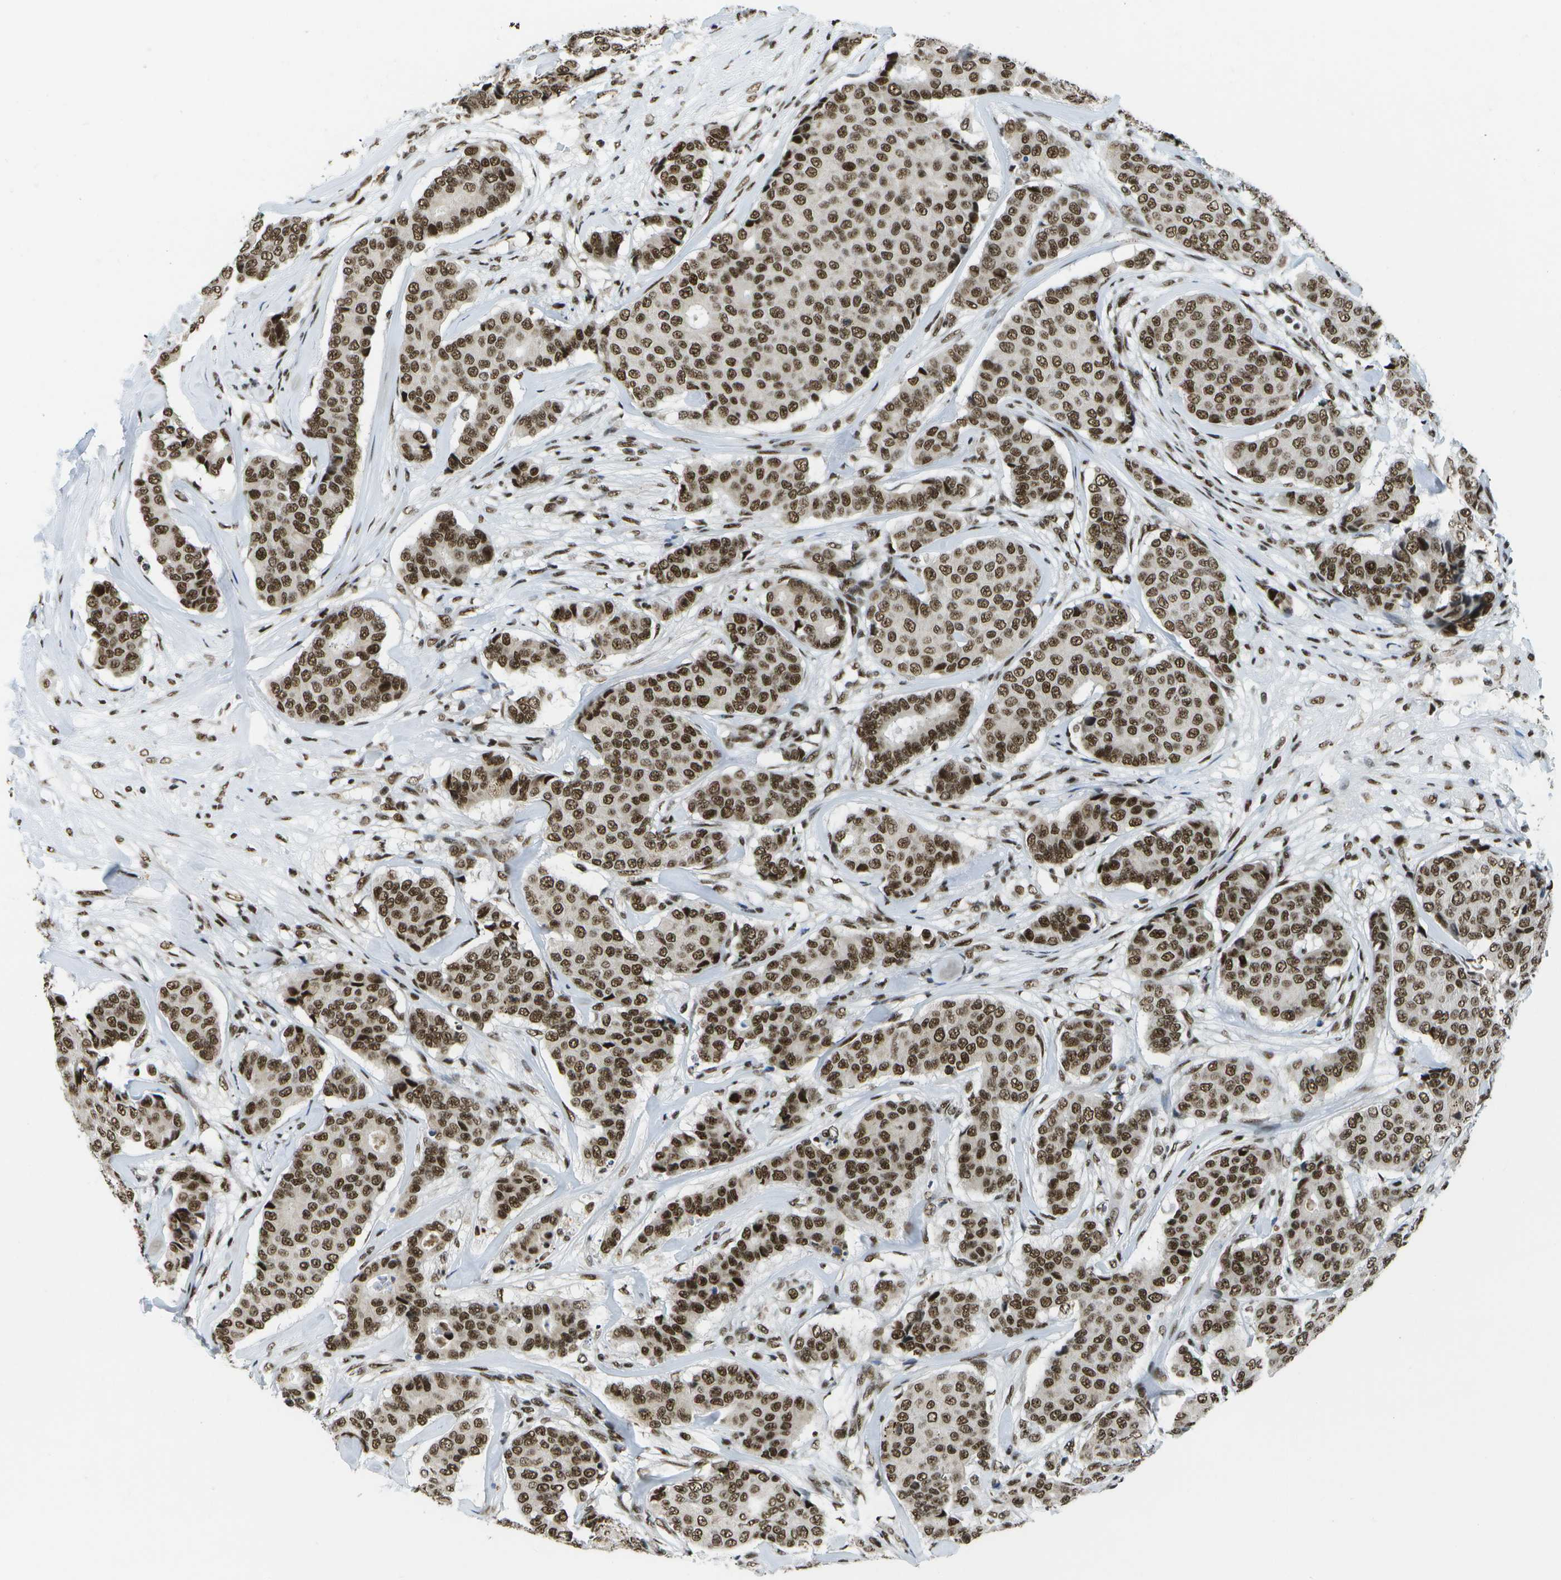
{"staining": {"intensity": "strong", "quantity": ">75%", "location": "nuclear"}, "tissue": "breast cancer", "cell_type": "Tumor cells", "image_type": "cancer", "snomed": [{"axis": "morphology", "description": "Duct carcinoma"}, {"axis": "topography", "description": "Breast"}], "caption": "Immunohistochemical staining of breast cancer shows high levels of strong nuclear expression in approximately >75% of tumor cells.", "gene": "NSRP1", "patient": {"sex": "female", "age": 75}}